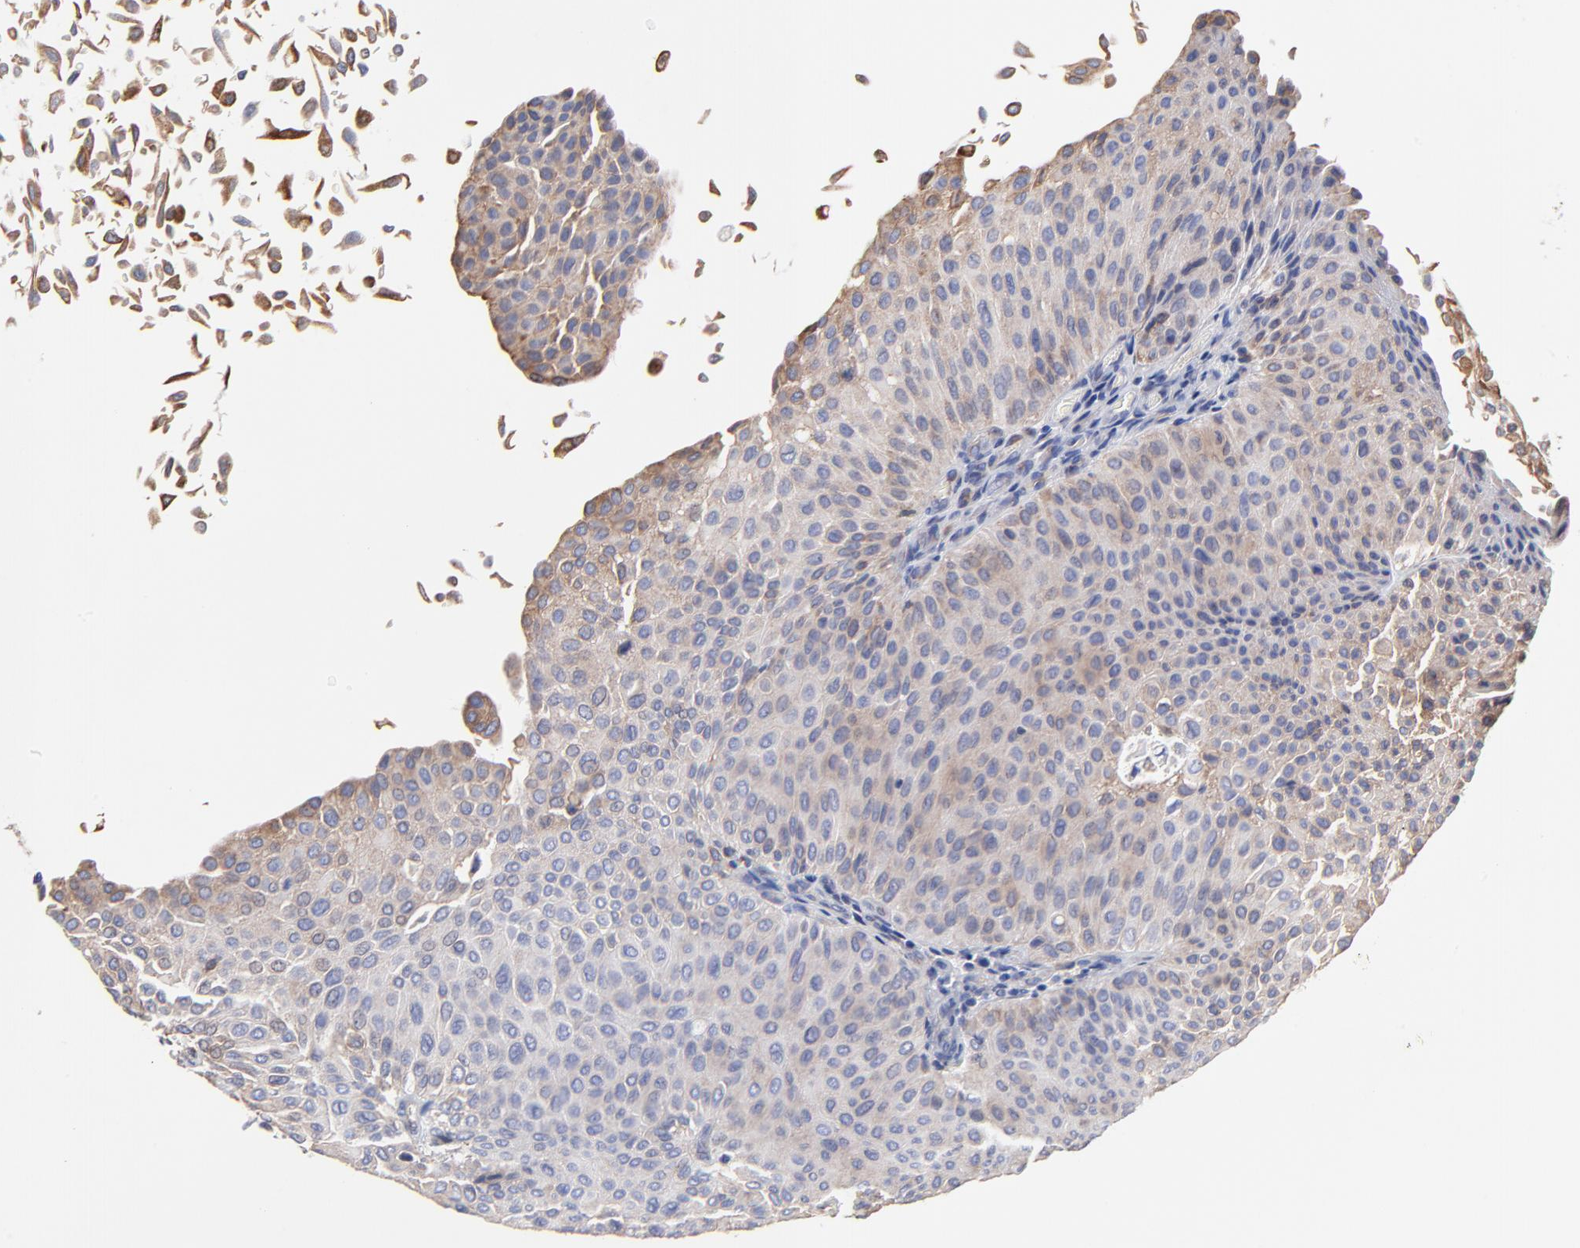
{"staining": {"intensity": "weak", "quantity": ">75%", "location": "cytoplasmic/membranous"}, "tissue": "urothelial cancer", "cell_type": "Tumor cells", "image_type": "cancer", "snomed": [{"axis": "morphology", "description": "Urothelial carcinoma, Low grade"}, {"axis": "topography", "description": "Urinary bladder"}], "caption": "An IHC micrograph of neoplastic tissue is shown. Protein staining in brown labels weak cytoplasmic/membranous positivity in low-grade urothelial carcinoma within tumor cells.", "gene": "LMAN1", "patient": {"sex": "male", "age": 64}}